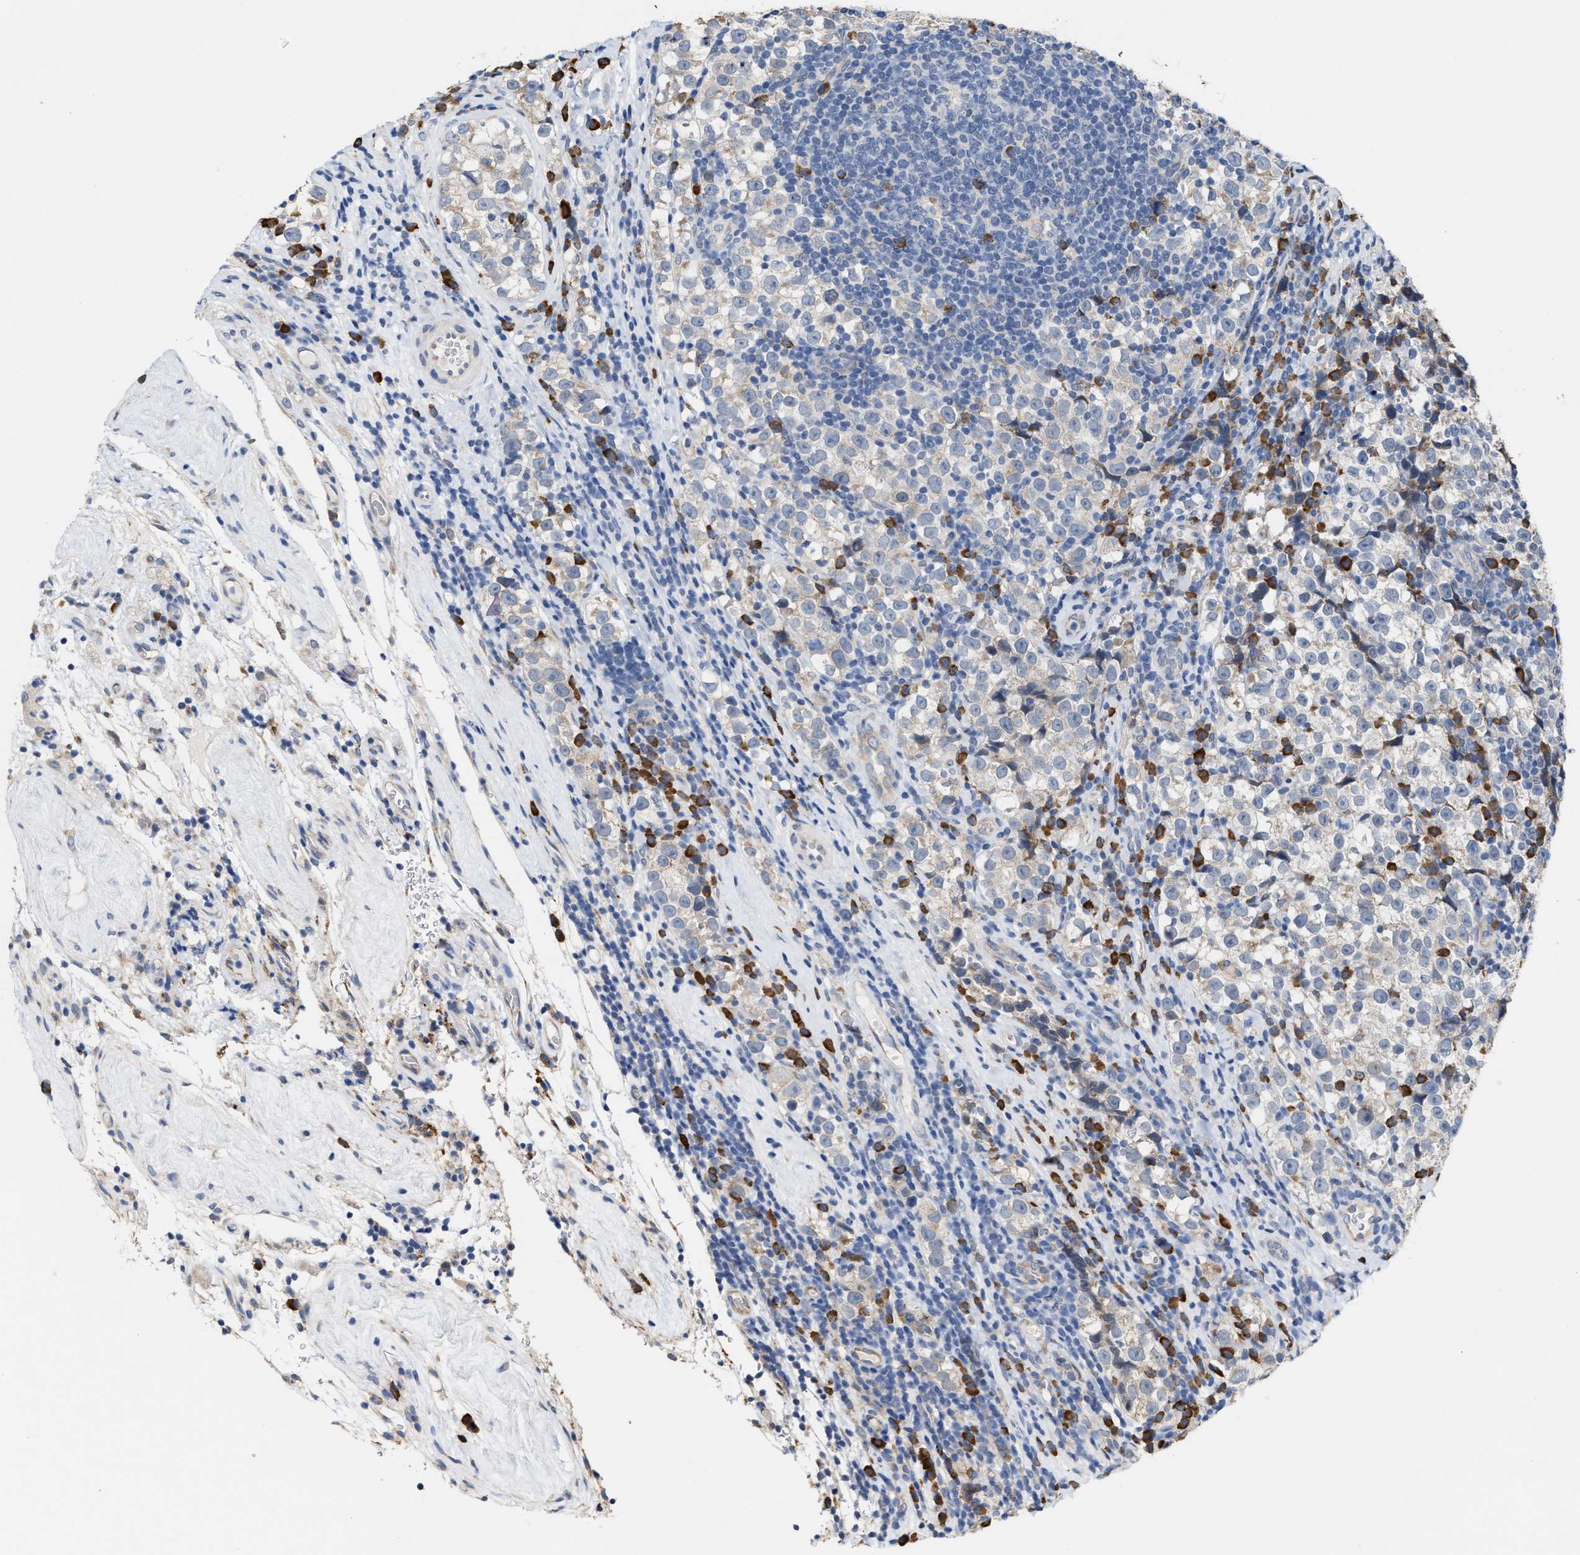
{"staining": {"intensity": "negative", "quantity": "none", "location": "none"}, "tissue": "testis cancer", "cell_type": "Tumor cells", "image_type": "cancer", "snomed": [{"axis": "morphology", "description": "Normal tissue, NOS"}, {"axis": "morphology", "description": "Seminoma, NOS"}, {"axis": "topography", "description": "Testis"}], "caption": "Tumor cells show no significant expression in testis cancer (seminoma).", "gene": "RYR2", "patient": {"sex": "male", "age": 43}}